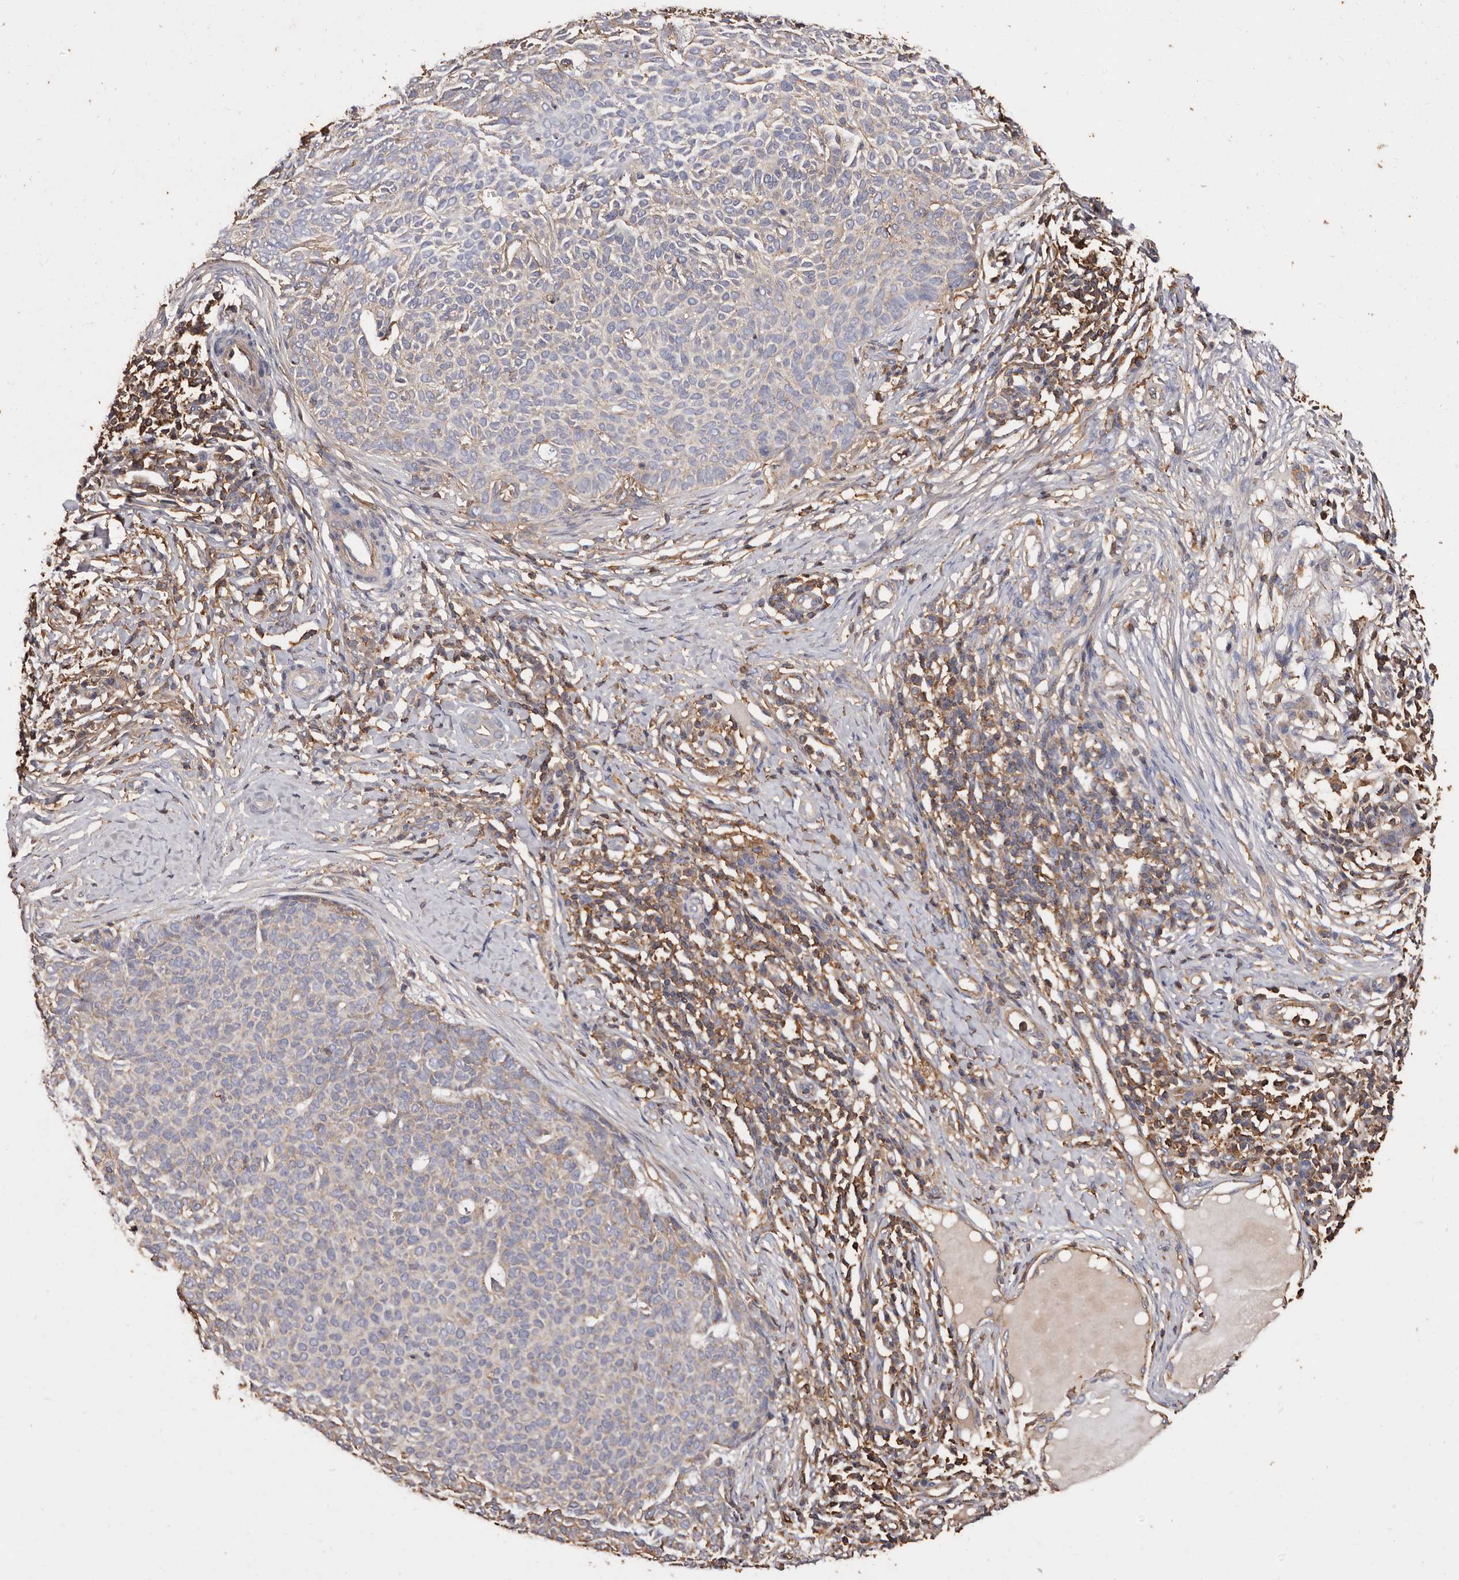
{"staining": {"intensity": "weak", "quantity": "<25%", "location": "cytoplasmic/membranous"}, "tissue": "skin cancer", "cell_type": "Tumor cells", "image_type": "cancer", "snomed": [{"axis": "morphology", "description": "Normal tissue, NOS"}, {"axis": "morphology", "description": "Basal cell carcinoma"}, {"axis": "topography", "description": "Skin"}], "caption": "IHC micrograph of human skin cancer (basal cell carcinoma) stained for a protein (brown), which exhibits no staining in tumor cells.", "gene": "COQ8B", "patient": {"sex": "male", "age": 50}}